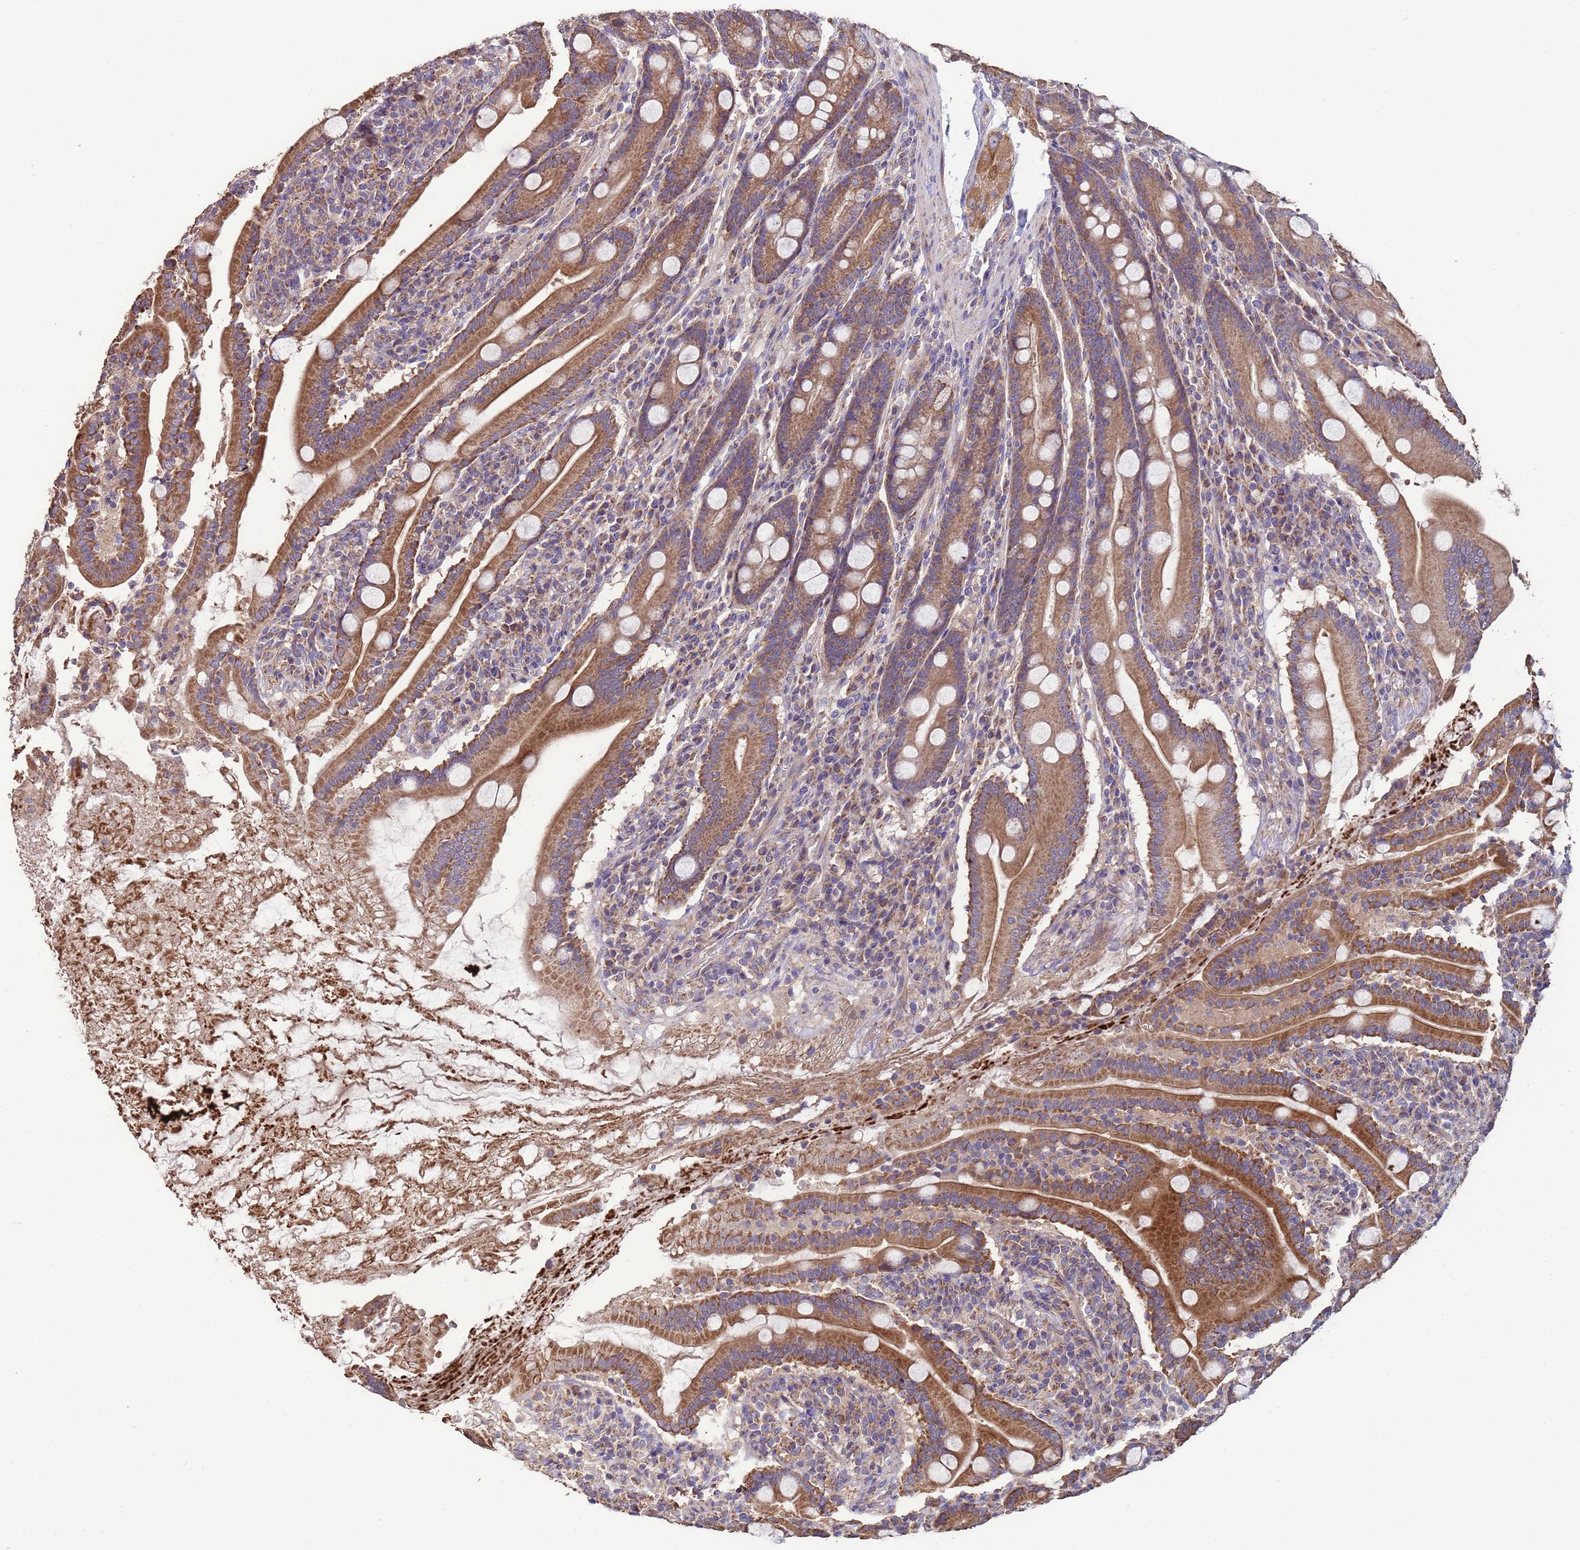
{"staining": {"intensity": "strong", "quantity": ">75%", "location": "cytoplasmic/membranous"}, "tissue": "duodenum", "cell_type": "Glandular cells", "image_type": "normal", "snomed": [{"axis": "morphology", "description": "Normal tissue, NOS"}, {"axis": "topography", "description": "Duodenum"}], "caption": "Immunohistochemical staining of unremarkable human duodenum displays strong cytoplasmic/membranous protein staining in approximately >75% of glandular cells. (brown staining indicates protein expression, while blue staining denotes nuclei).", "gene": "EEF1AKMT1", "patient": {"sex": "male", "age": 35}}